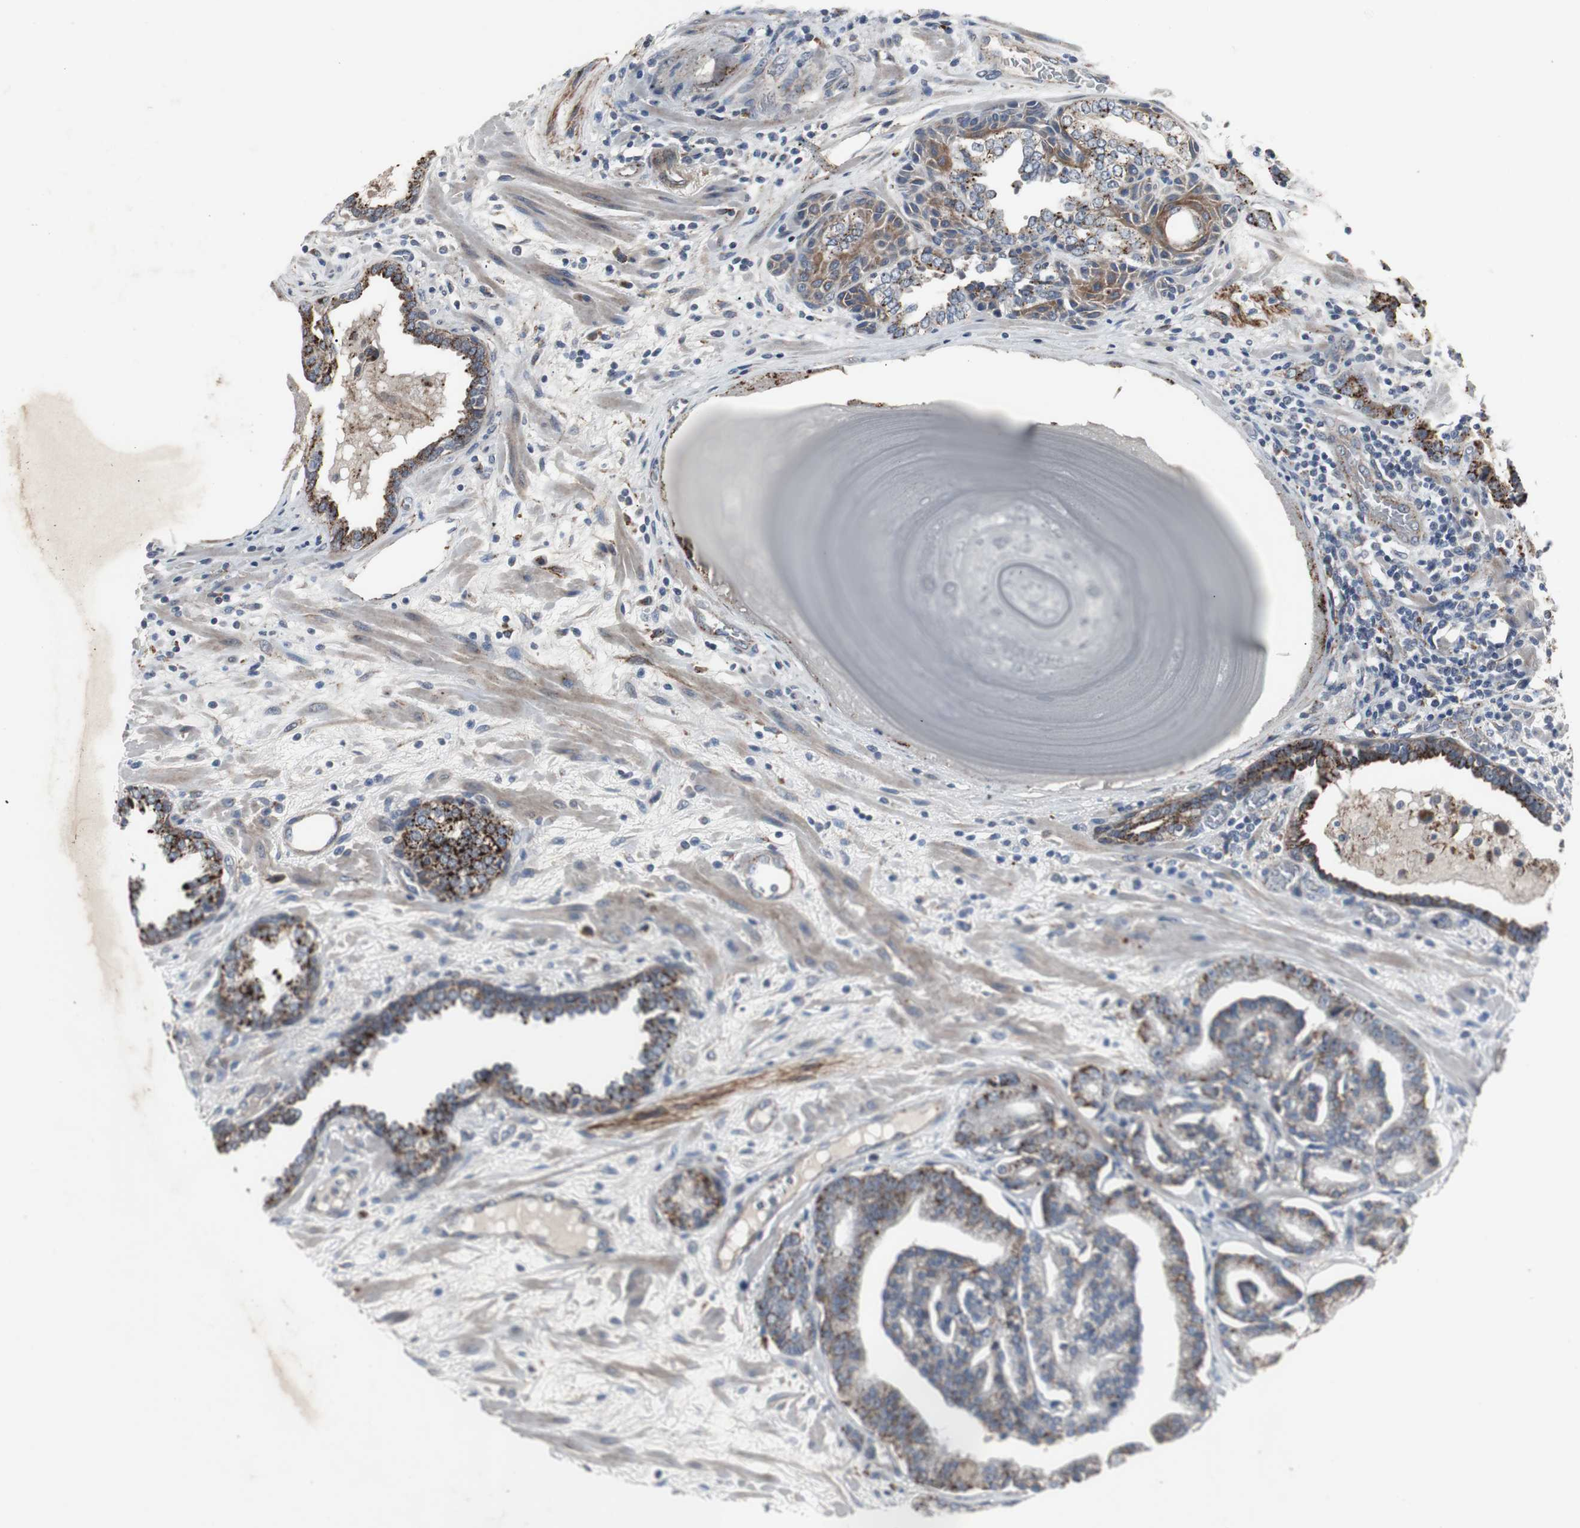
{"staining": {"intensity": "strong", "quantity": ">75%", "location": "cytoplasmic/membranous"}, "tissue": "prostate cancer", "cell_type": "Tumor cells", "image_type": "cancer", "snomed": [{"axis": "morphology", "description": "Adenocarcinoma, Low grade"}, {"axis": "topography", "description": "Prostate"}], "caption": "Prostate cancer stained with DAB immunohistochemistry (IHC) shows high levels of strong cytoplasmic/membranous positivity in about >75% of tumor cells.", "gene": "GBA1", "patient": {"sex": "male", "age": 63}}